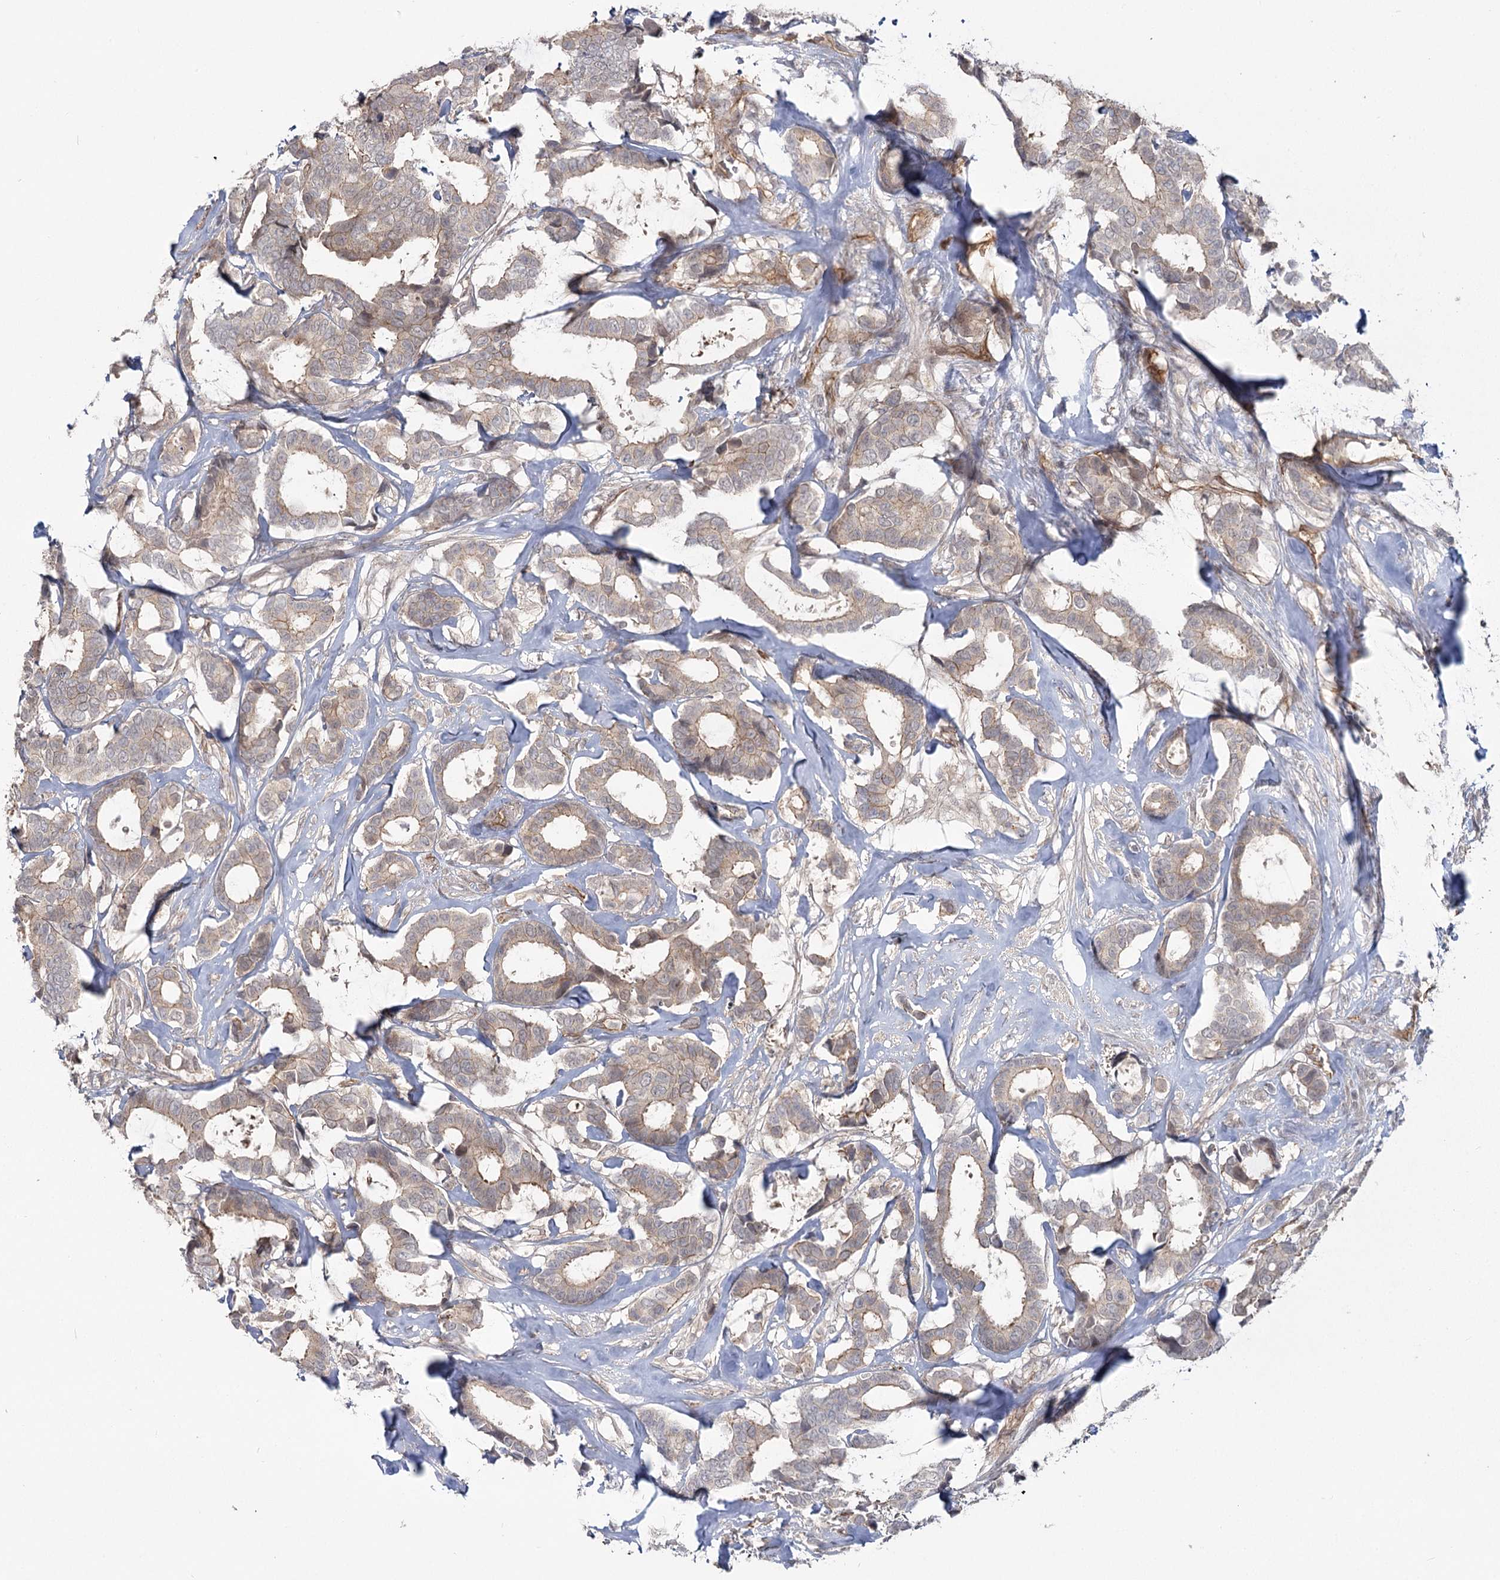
{"staining": {"intensity": "weak", "quantity": ">75%", "location": "cytoplasmic/membranous"}, "tissue": "breast cancer", "cell_type": "Tumor cells", "image_type": "cancer", "snomed": [{"axis": "morphology", "description": "Duct carcinoma"}, {"axis": "topography", "description": "Breast"}], "caption": "High-power microscopy captured an IHC image of breast cancer (invasive ductal carcinoma), revealing weak cytoplasmic/membranous staining in approximately >75% of tumor cells.", "gene": "RPP14", "patient": {"sex": "female", "age": 87}}